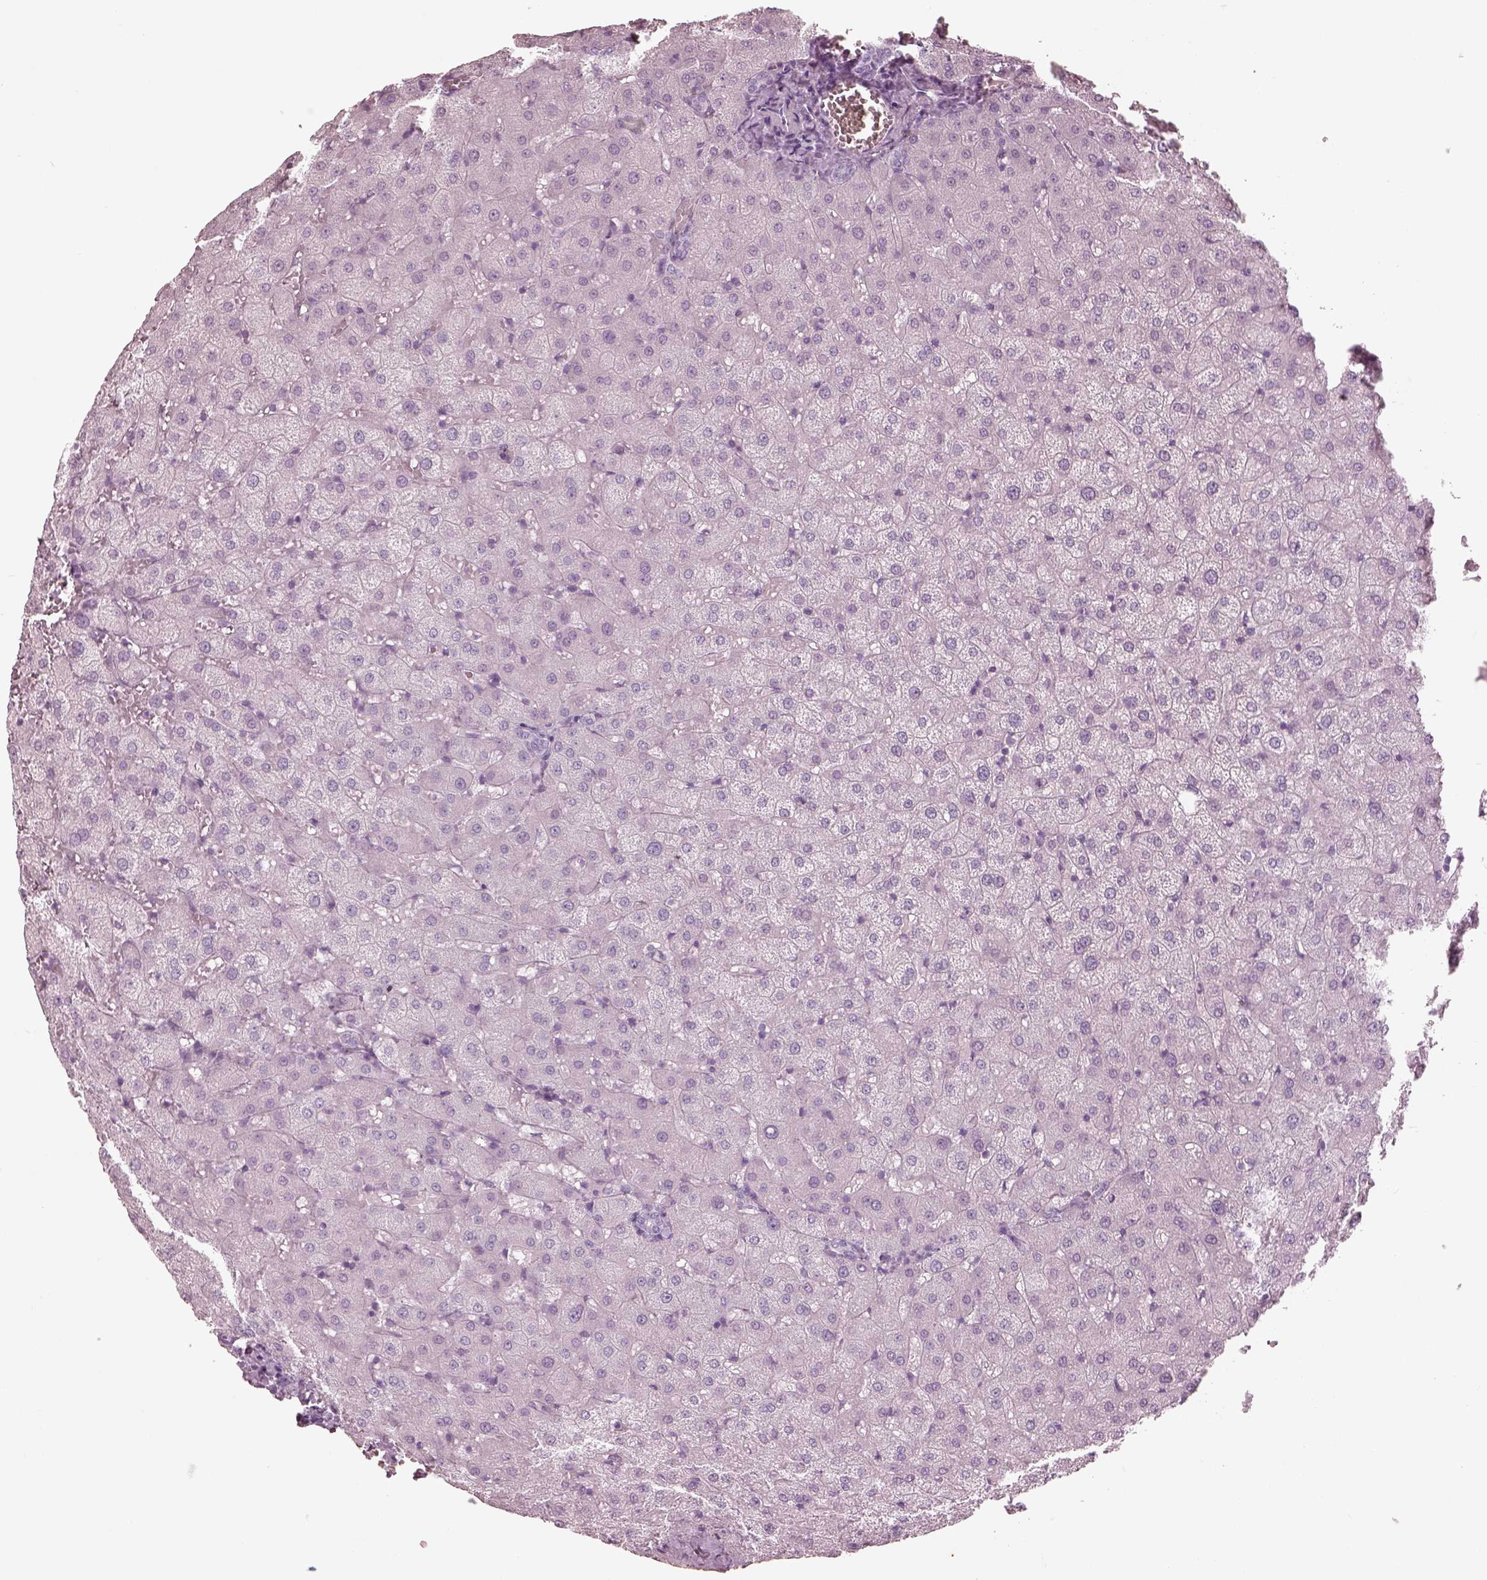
{"staining": {"intensity": "negative", "quantity": "none", "location": "none"}, "tissue": "liver", "cell_type": "Cholangiocytes", "image_type": "normal", "snomed": [{"axis": "morphology", "description": "Normal tissue, NOS"}, {"axis": "topography", "description": "Liver"}], "caption": "Immunohistochemical staining of benign liver shows no significant positivity in cholangiocytes. The staining was performed using DAB (3,3'-diaminobenzidine) to visualize the protein expression in brown, while the nuclei were stained in blue with hematoxylin (Magnification: 20x).", "gene": "KRTAP24", "patient": {"sex": "female", "age": 50}}